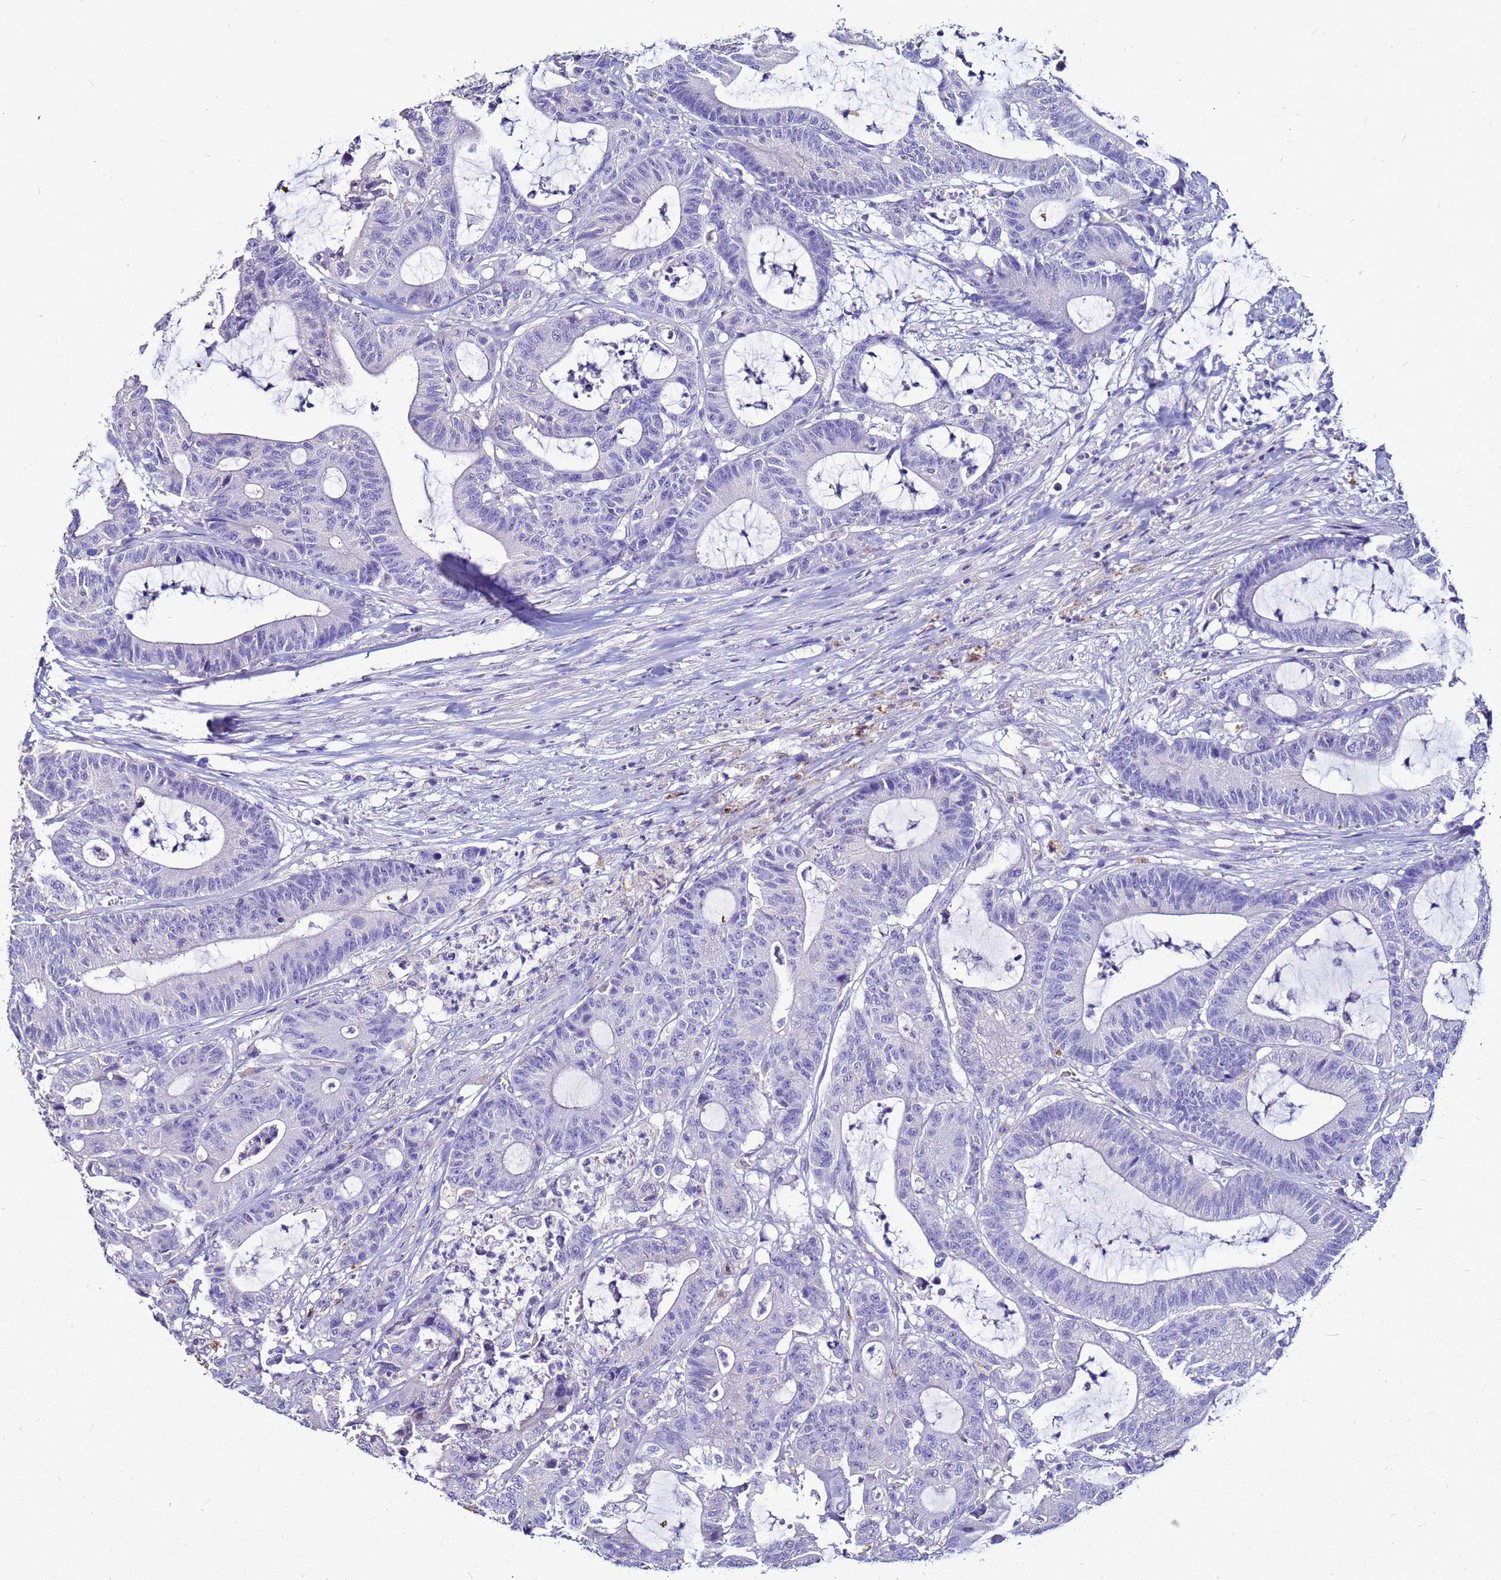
{"staining": {"intensity": "negative", "quantity": "none", "location": "none"}, "tissue": "colorectal cancer", "cell_type": "Tumor cells", "image_type": "cancer", "snomed": [{"axis": "morphology", "description": "Adenocarcinoma, NOS"}, {"axis": "topography", "description": "Colon"}], "caption": "Protein analysis of adenocarcinoma (colorectal) demonstrates no significant expression in tumor cells.", "gene": "S100A2", "patient": {"sex": "female", "age": 84}}